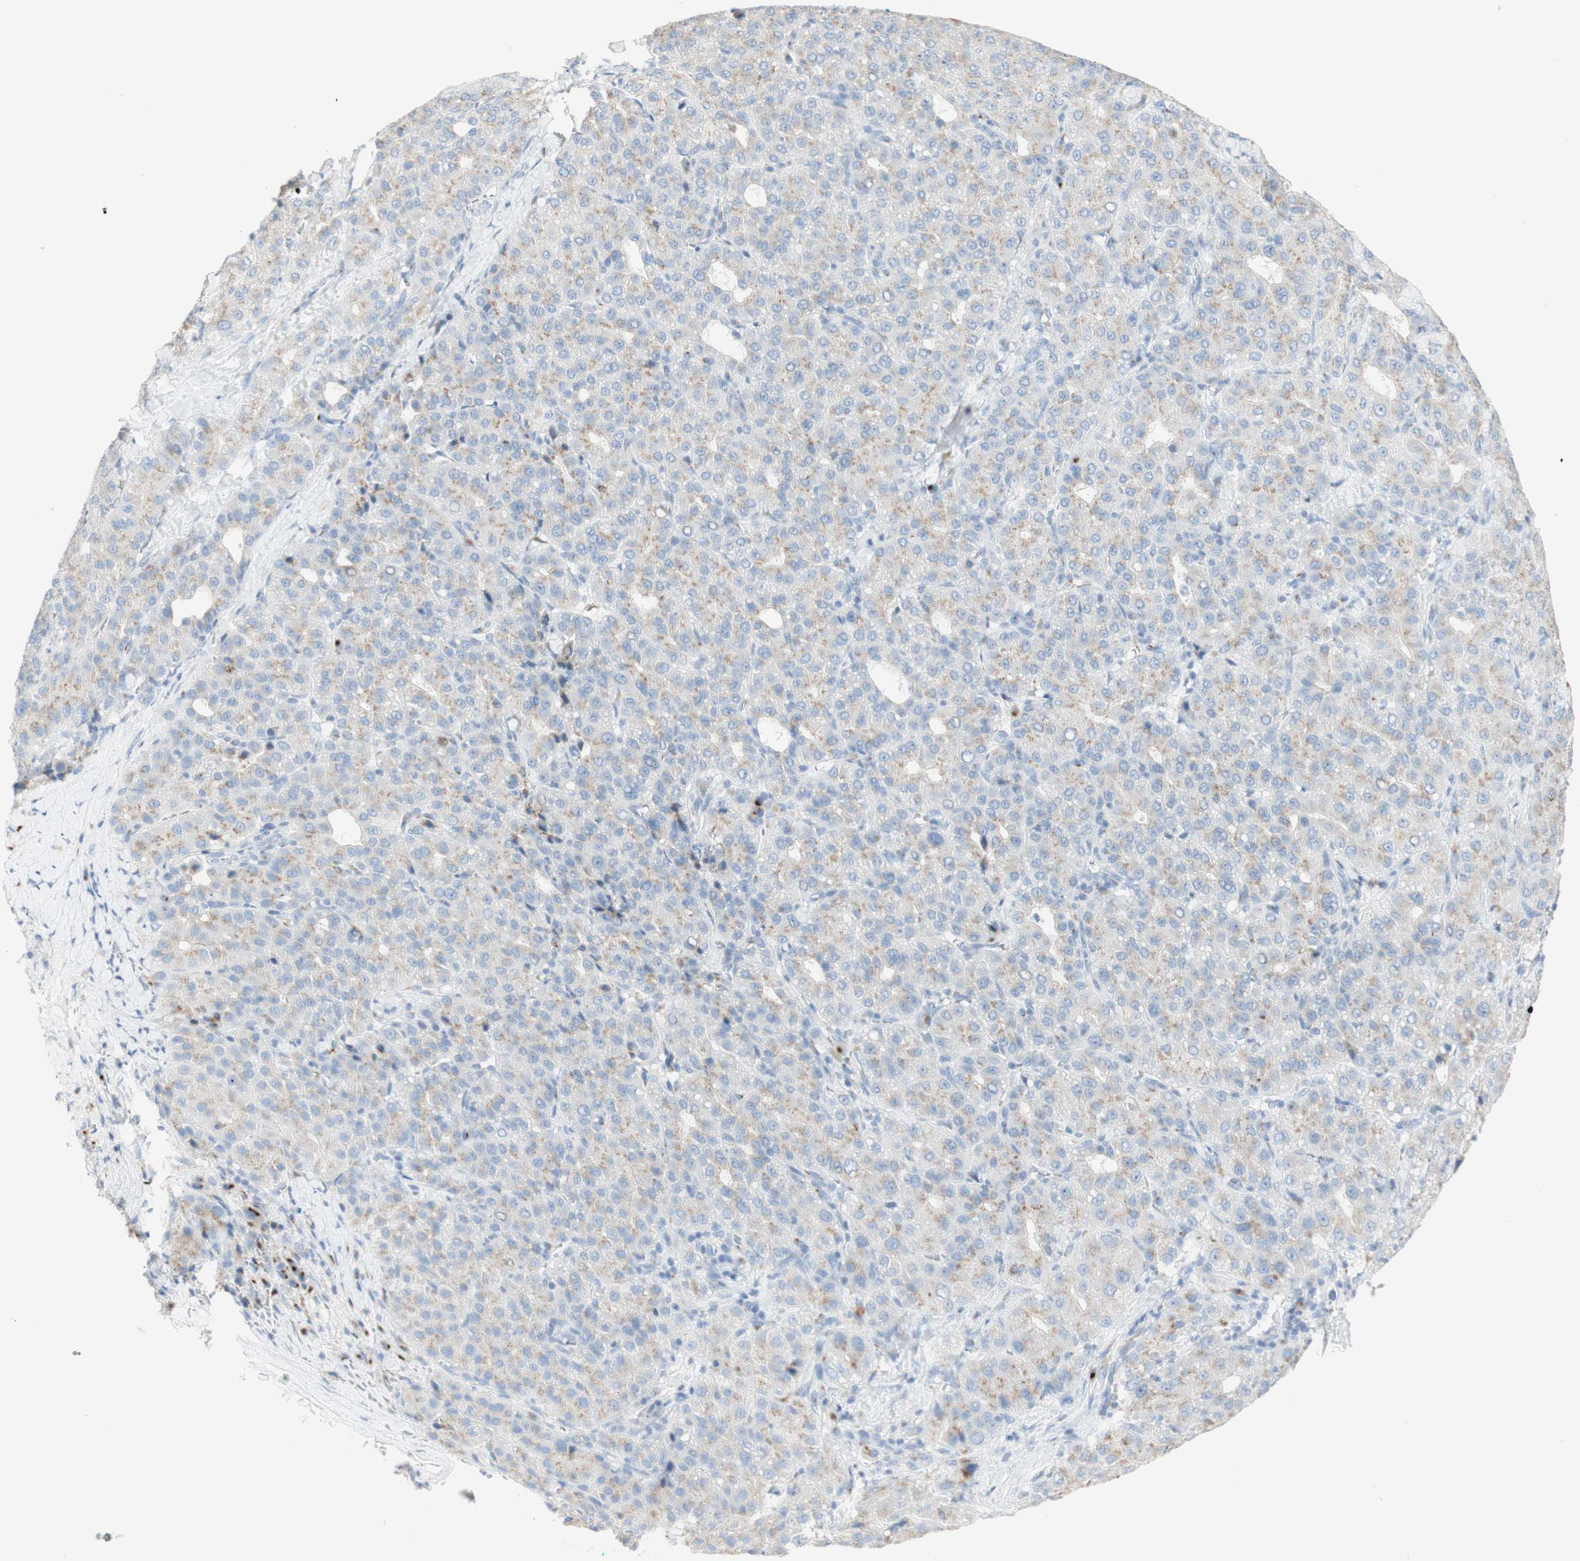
{"staining": {"intensity": "weak", "quantity": "25%-75%", "location": "cytoplasmic/membranous"}, "tissue": "liver cancer", "cell_type": "Tumor cells", "image_type": "cancer", "snomed": [{"axis": "morphology", "description": "Carcinoma, Hepatocellular, NOS"}, {"axis": "topography", "description": "Liver"}], "caption": "The immunohistochemical stain highlights weak cytoplasmic/membranous staining in tumor cells of liver cancer (hepatocellular carcinoma) tissue.", "gene": "MANEA", "patient": {"sex": "male", "age": 65}}